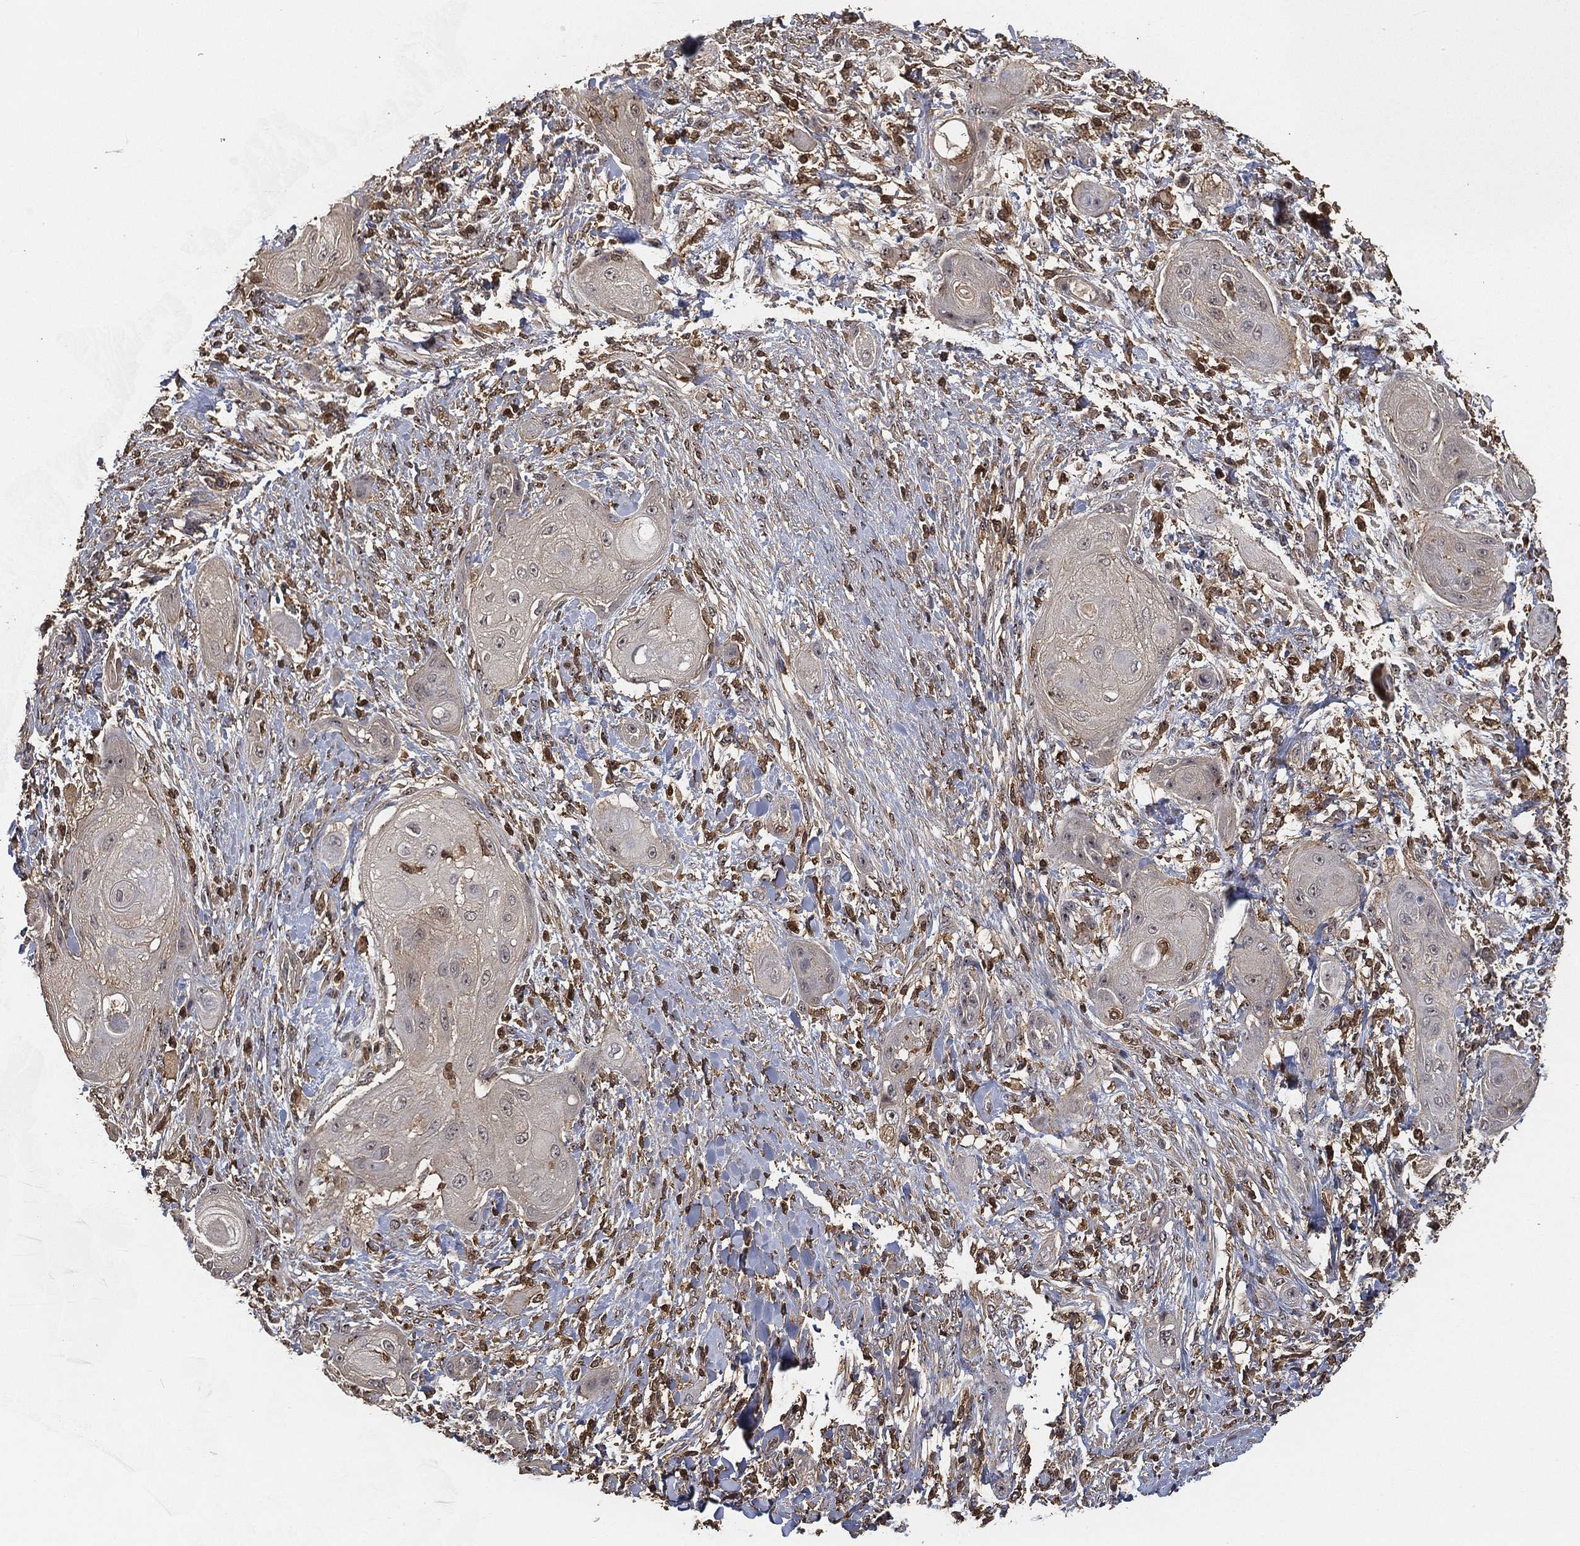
{"staining": {"intensity": "negative", "quantity": "none", "location": "none"}, "tissue": "skin cancer", "cell_type": "Tumor cells", "image_type": "cancer", "snomed": [{"axis": "morphology", "description": "Squamous cell carcinoma, NOS"}, {"axis": "topography", "description": "Skin"}], "caption": "IHC of human skin cancer shows no positivity in tumor cells.", "gene": "CRYL1", "patient": {"sex": "male", "age": 62}}